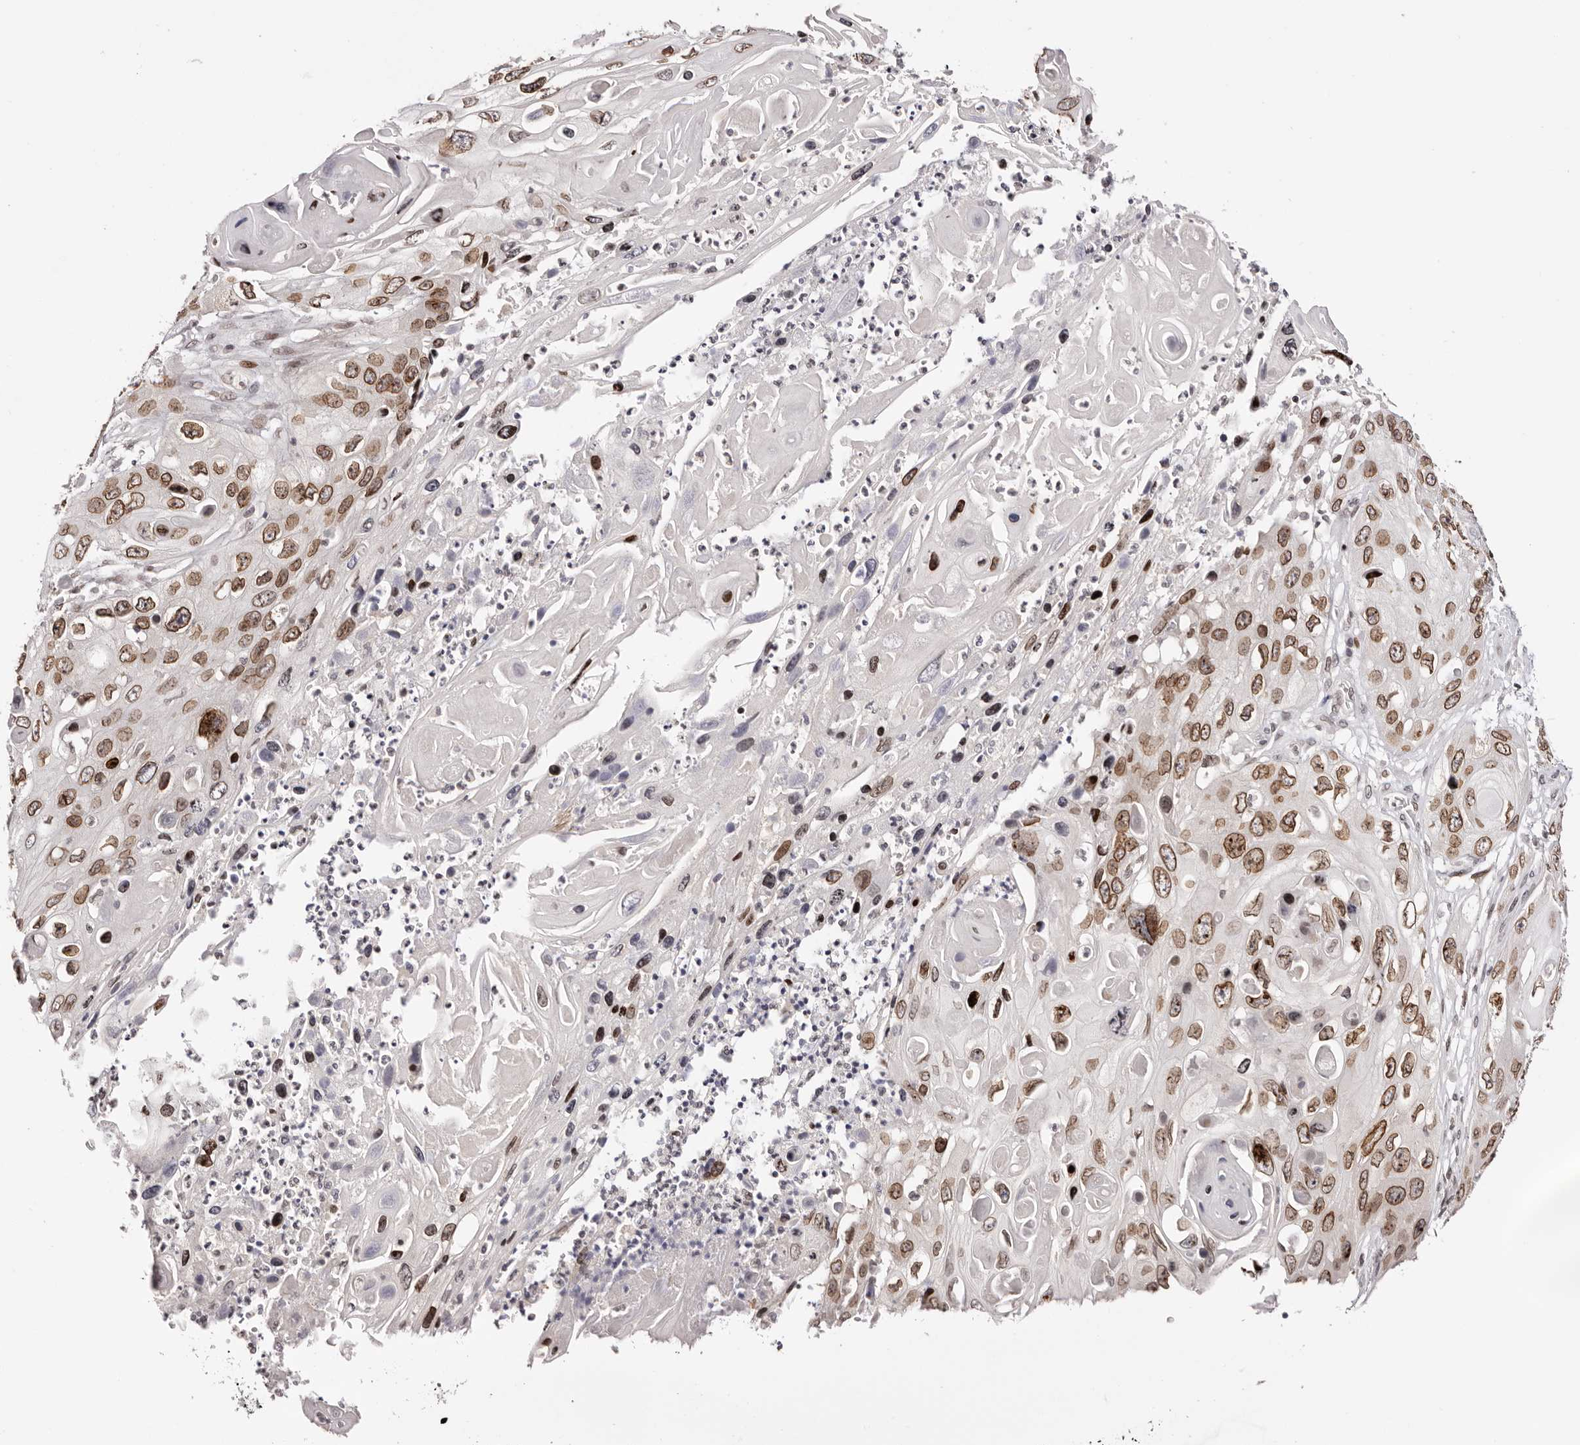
{"staining": {"intensity": "moderate", "quantity": ">75%", "location": "cytoplasmic/membranous,nuclear"}, "tissue": "skin cancer", "cell_type": "Tumor cells", "image_type": "cancer", "snomed": [{"axis": "morphology", "description": "Squamous cell carcinoma, NOS"}, {"axis": "topography", "description": "Skin"}], "caption": "Immunohistochemical staining of skin squamous cell carcinoma demonstrates medium levels of moderate cytoplasmic/membranous and nuclear protein positivity in approximately >75% of tumor cells.", "gene": "NUP153", "patient": {"sex": "male", "age": 55}}